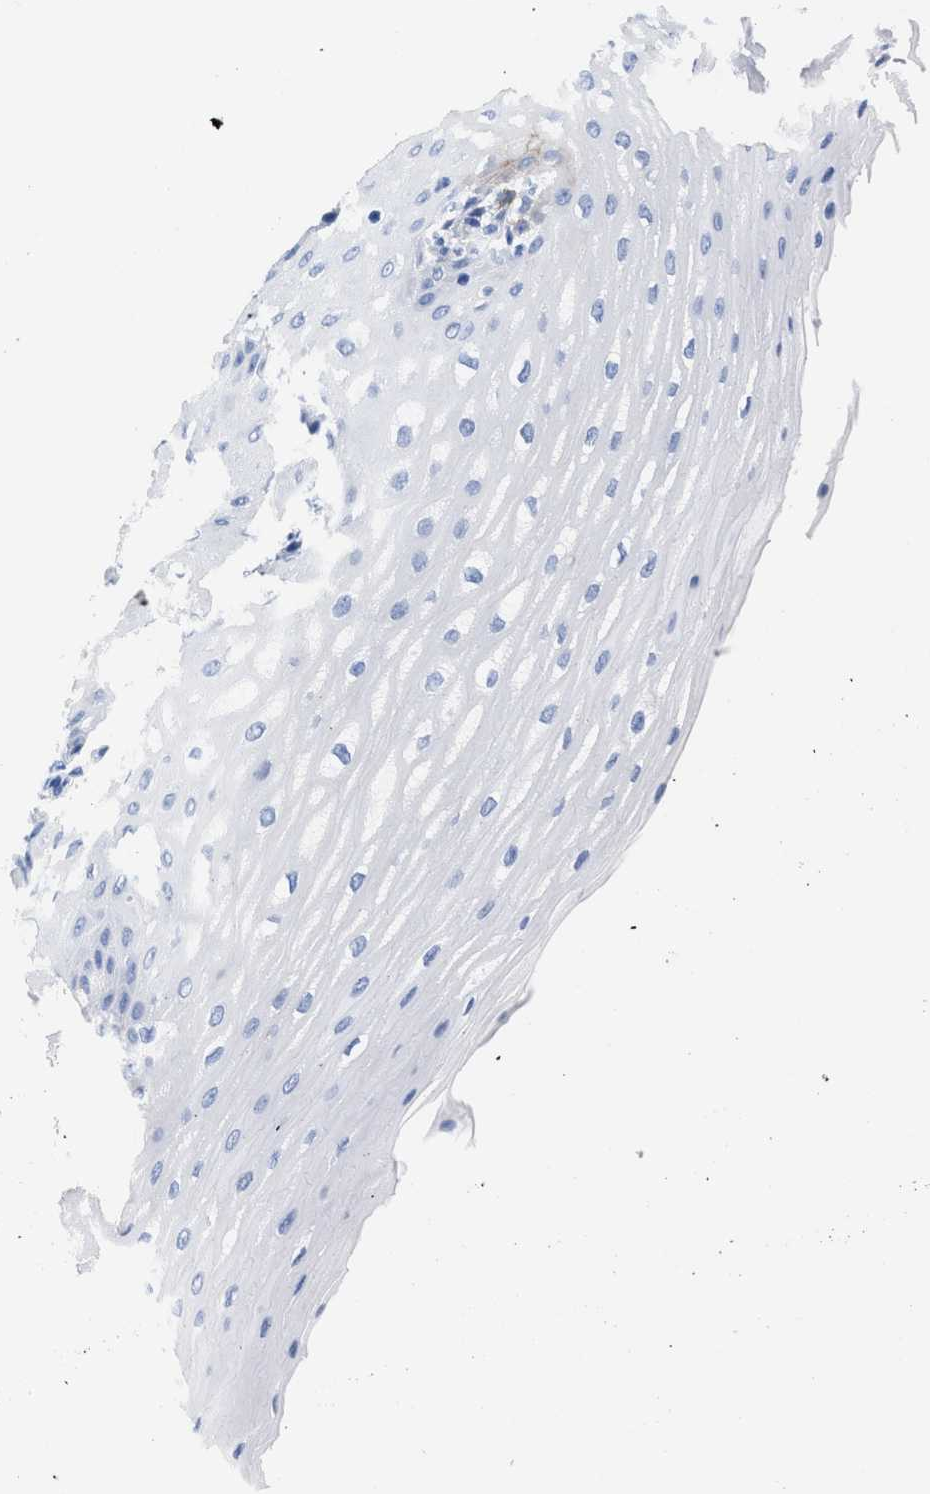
{"staining": {"intensity": "negative", "quantity": "none", "location": "none"}, "tissue": "esophagus", "cell_type": "Squamous epithelial cells", "image_type": "normal", "snomed": [{"axis": "morphology", "description": "Normal tissue, NOS"}, {"axis": "topography", "description": "Esophagus"}], "caption": "This is an immunohistochemistry image of normal esophagus. There is no staining in squamous epithelial cells.", "gene": "DUSP26", "patient": {"sex": "male", "age": 54}}